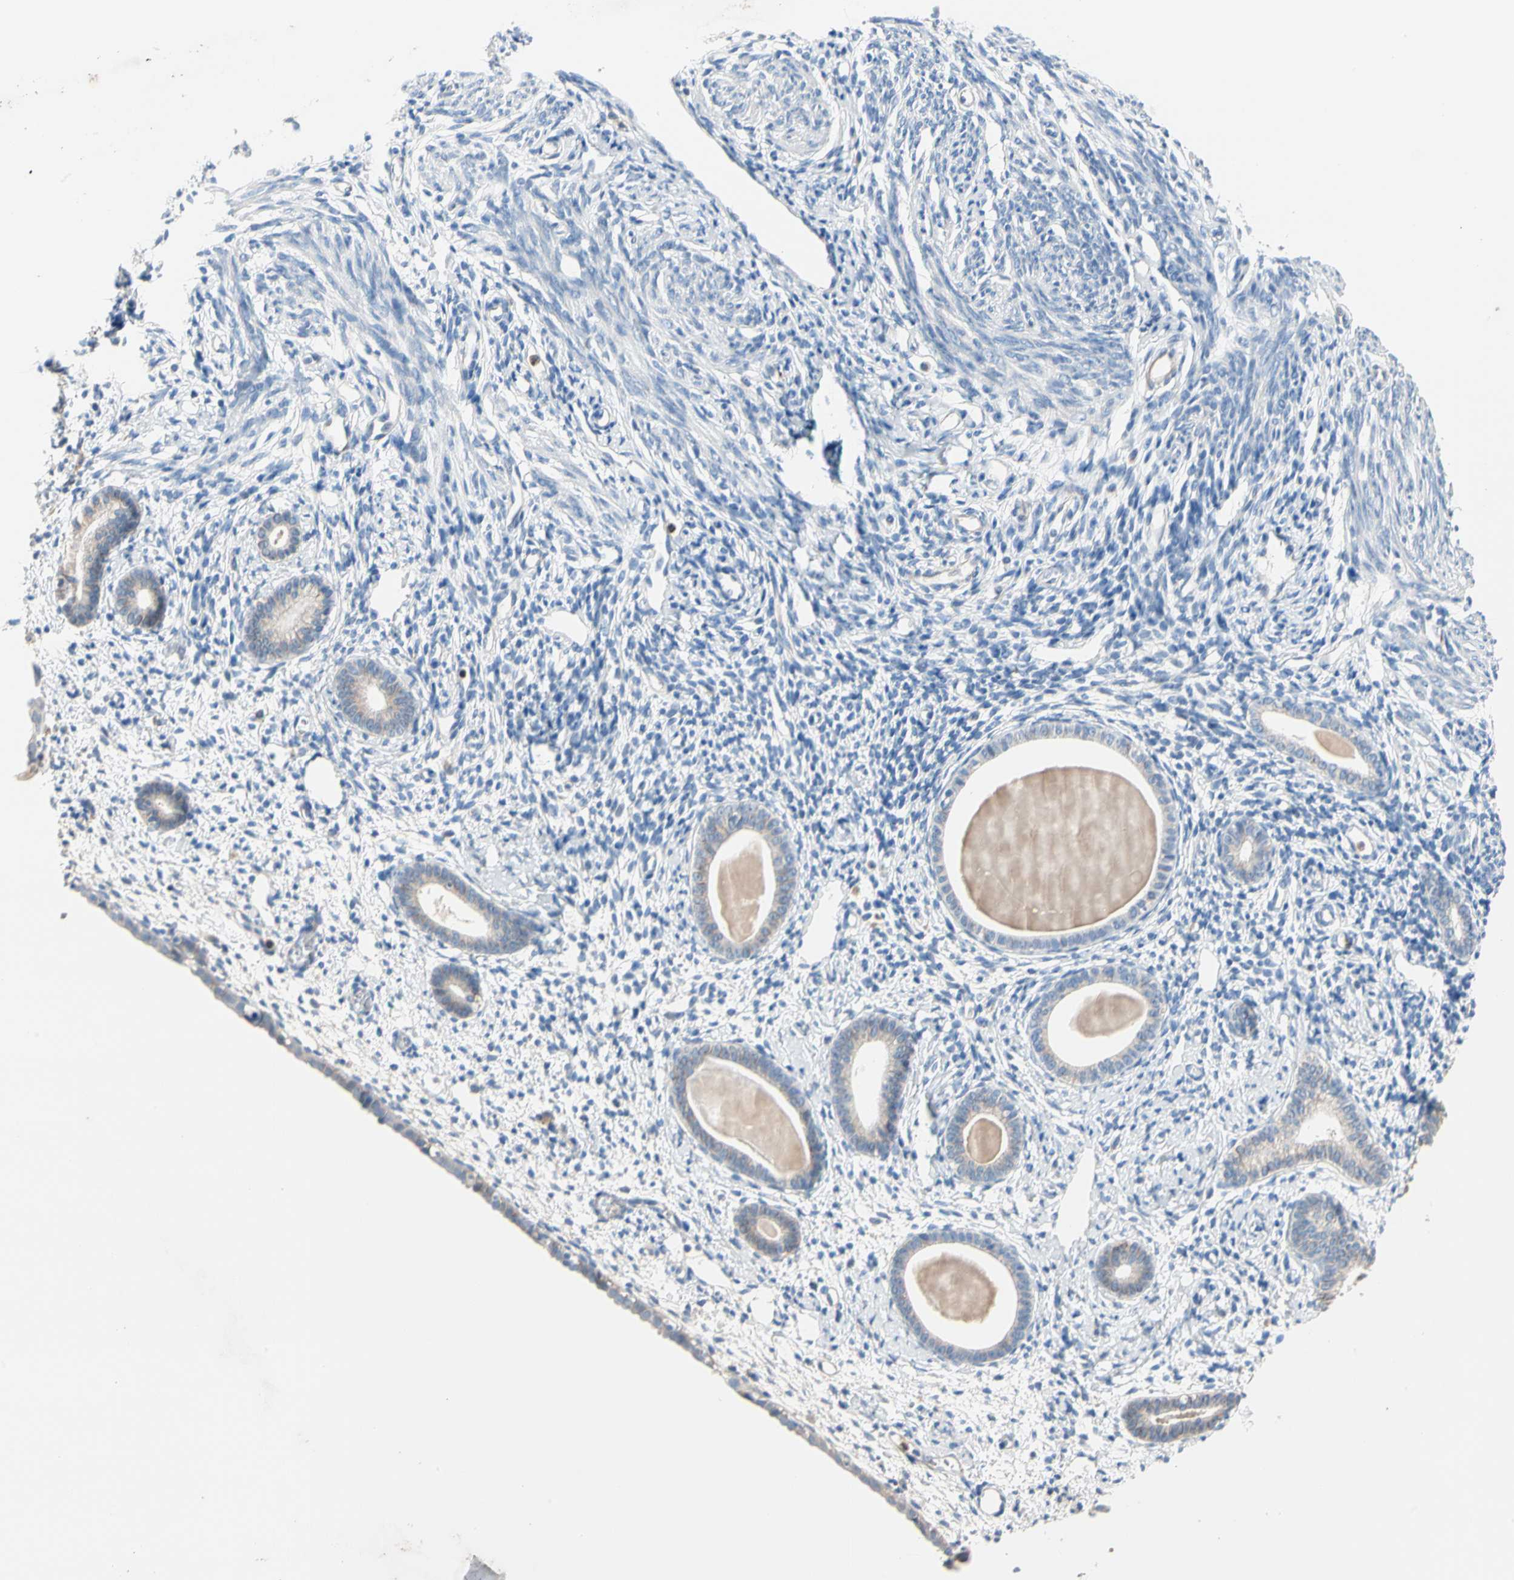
{"staining": {"intensity": "negative", "quantity": "none", "location": "none"}, "tissue": "endometrium", "cell_type": "Cells in endometrial stroma", "image_type": "normal", "snomed": [{"axis": "morphology", "description": "Normal tissue, NOS"}, {"axis": "topography", "description": "Endometrium"}], "caption": "Immunohistochemistry of benign human endometrium exhibits no positivity in cells in endometrial stroma. (DAB (3,3'-diaminobenzidine) IHC visualized using brightfield microscopy, high magnification).", "gene": "BBOX1", "patient": {"sex": "female", "age": 71}}